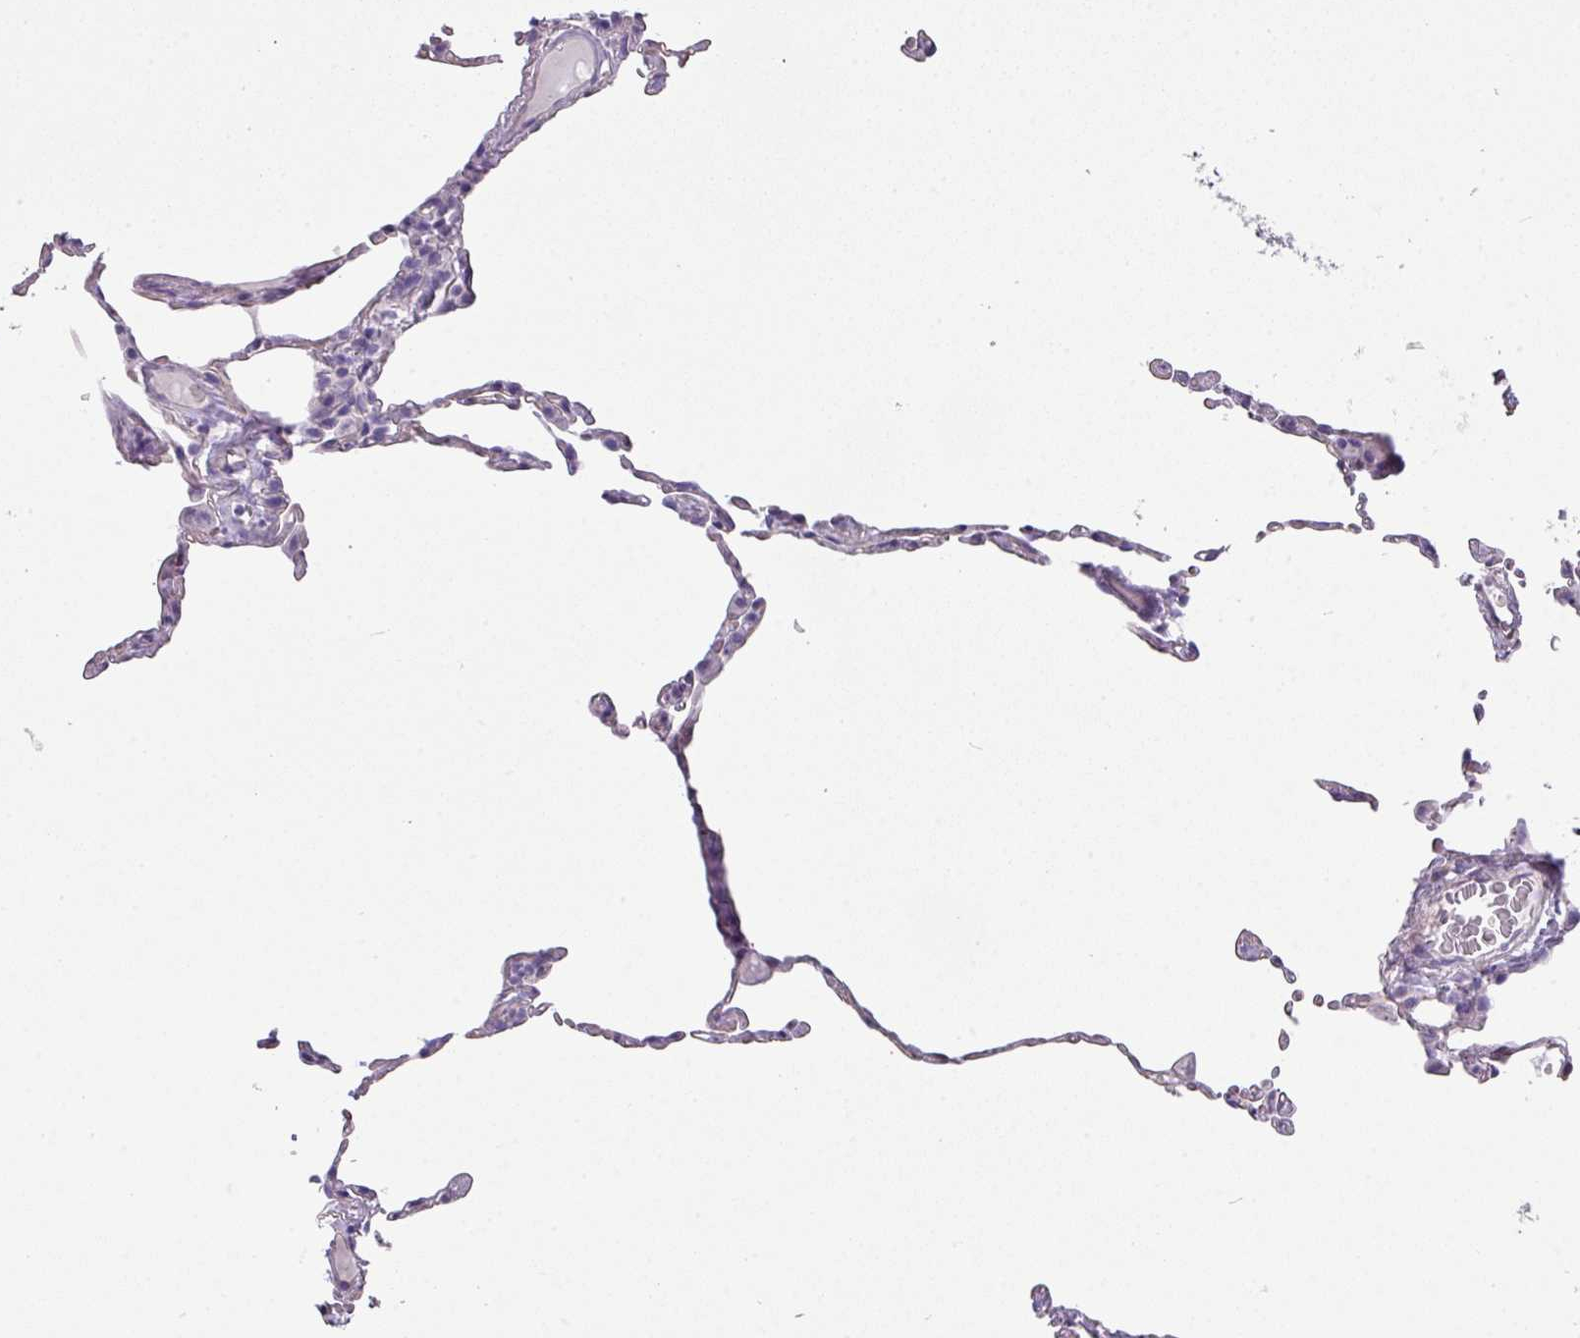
{"staining": {"intensity": "negative", "quantity": "none", "location": "none"}, "tissue": "lung", "cell_type": "Alveolar cells", "image_type": "normal", "snomed": [{"axis": "morphology", "description": "Normal tissue, NOS"}, {"axis": "topography", "description": "Lung"}], "caption": "High power microscopy photomicrograph of an IHC image of unremarkable lung, revealing no significant expression in alveolar cells.", "gene": "GLI4", "patient": {"sex": "female", "age": 57}}